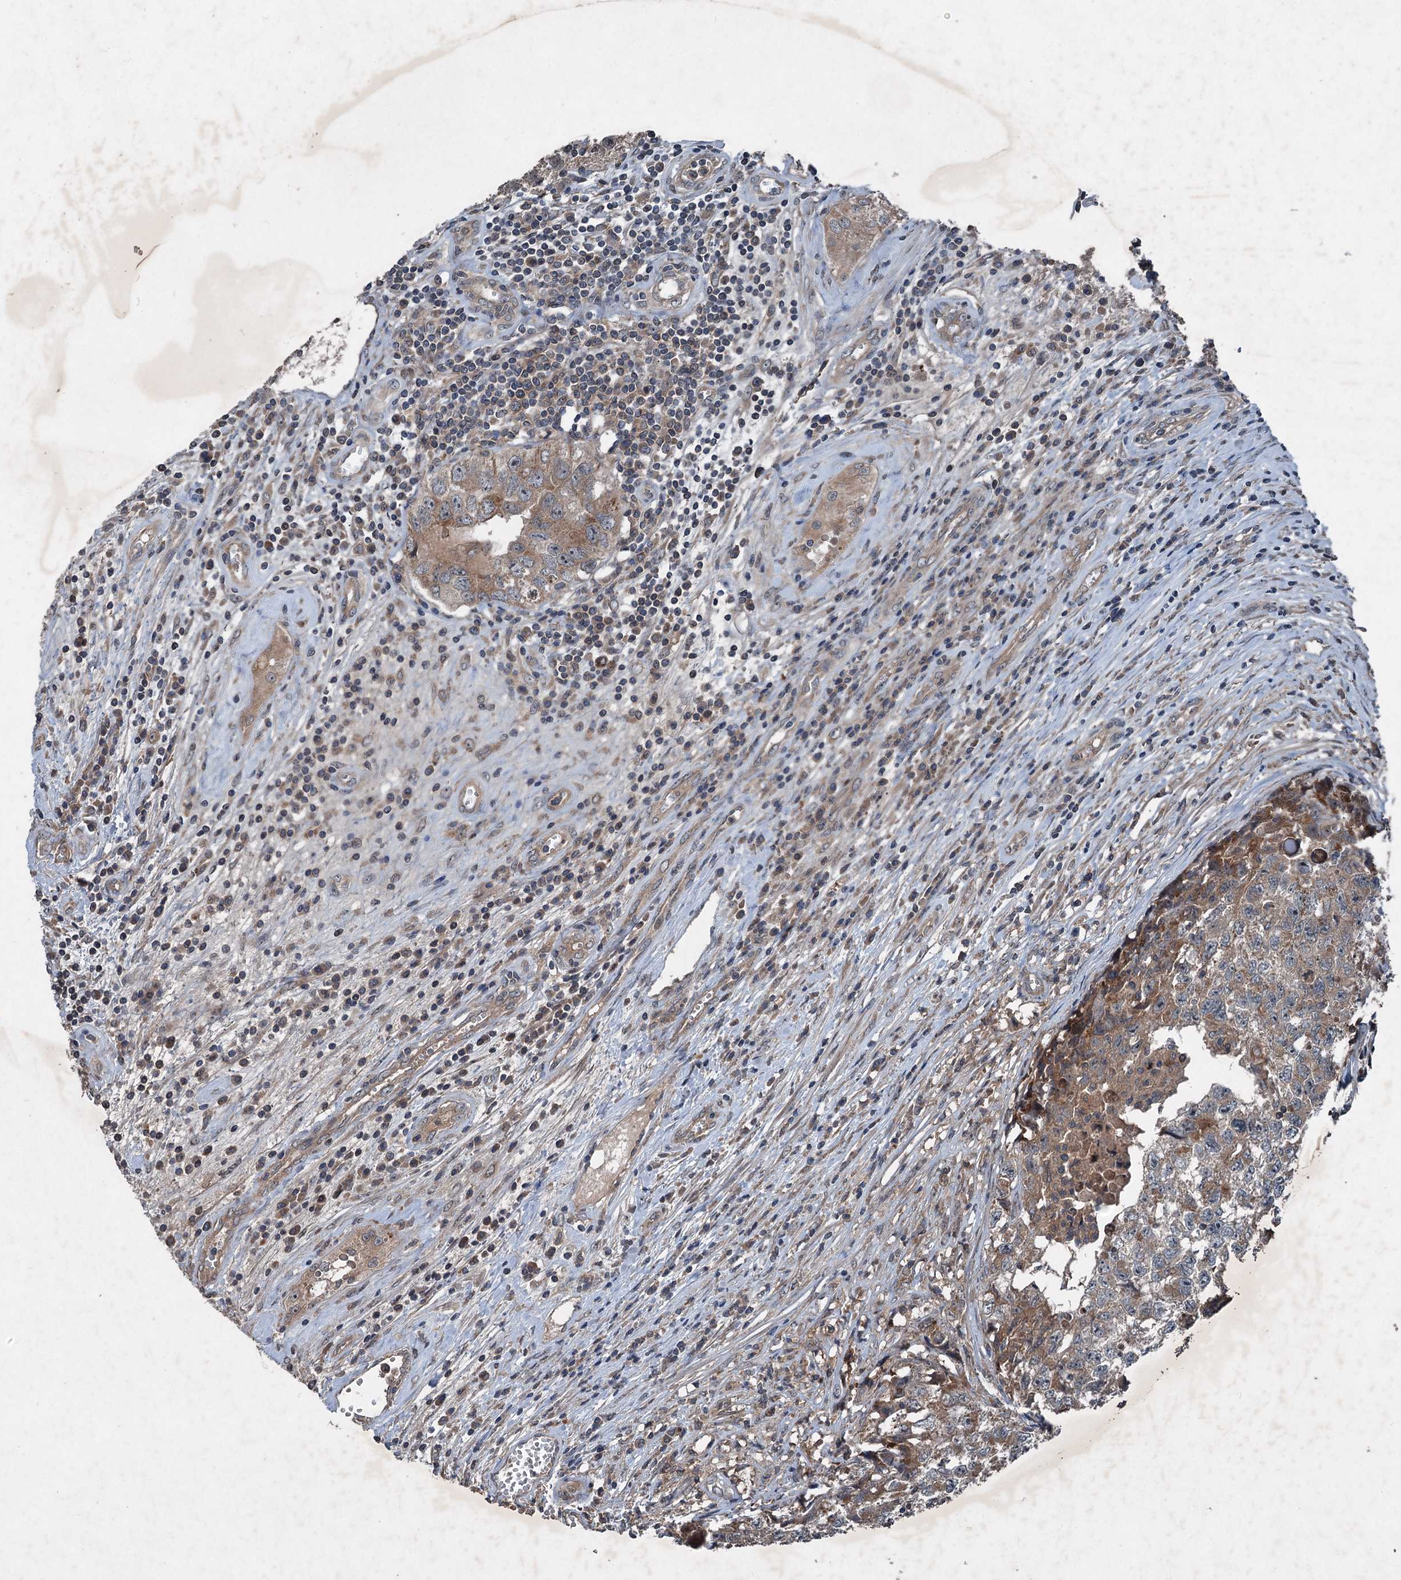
{"staining": {"intensity": "moderate", "quantity": ">75%", "location": "cytoplasmic/membranous"}, "tissue": "testis cancer", "cell_type": "Tumor cells", "image_type": "cancer", "snomed": [{"axis": "morphology", "description": "Seminoma, NOS"}, {"axis": "morphology", "description": "Carcinoma, Embryonal, NOS"}, {"axis": "topography", "description": "Testis"}], "caption": "Immunohistochemistry (IHC) (DAB) staining of seminoma (testis) shows moderate cytoplasmic/membranous protein staining in approximately >75% of tumor cells. (Brightfield microscopy of DAB IHC at high magnification).", "gene": "ALAS1", "patient": {"sex": "male", "age": 43}}